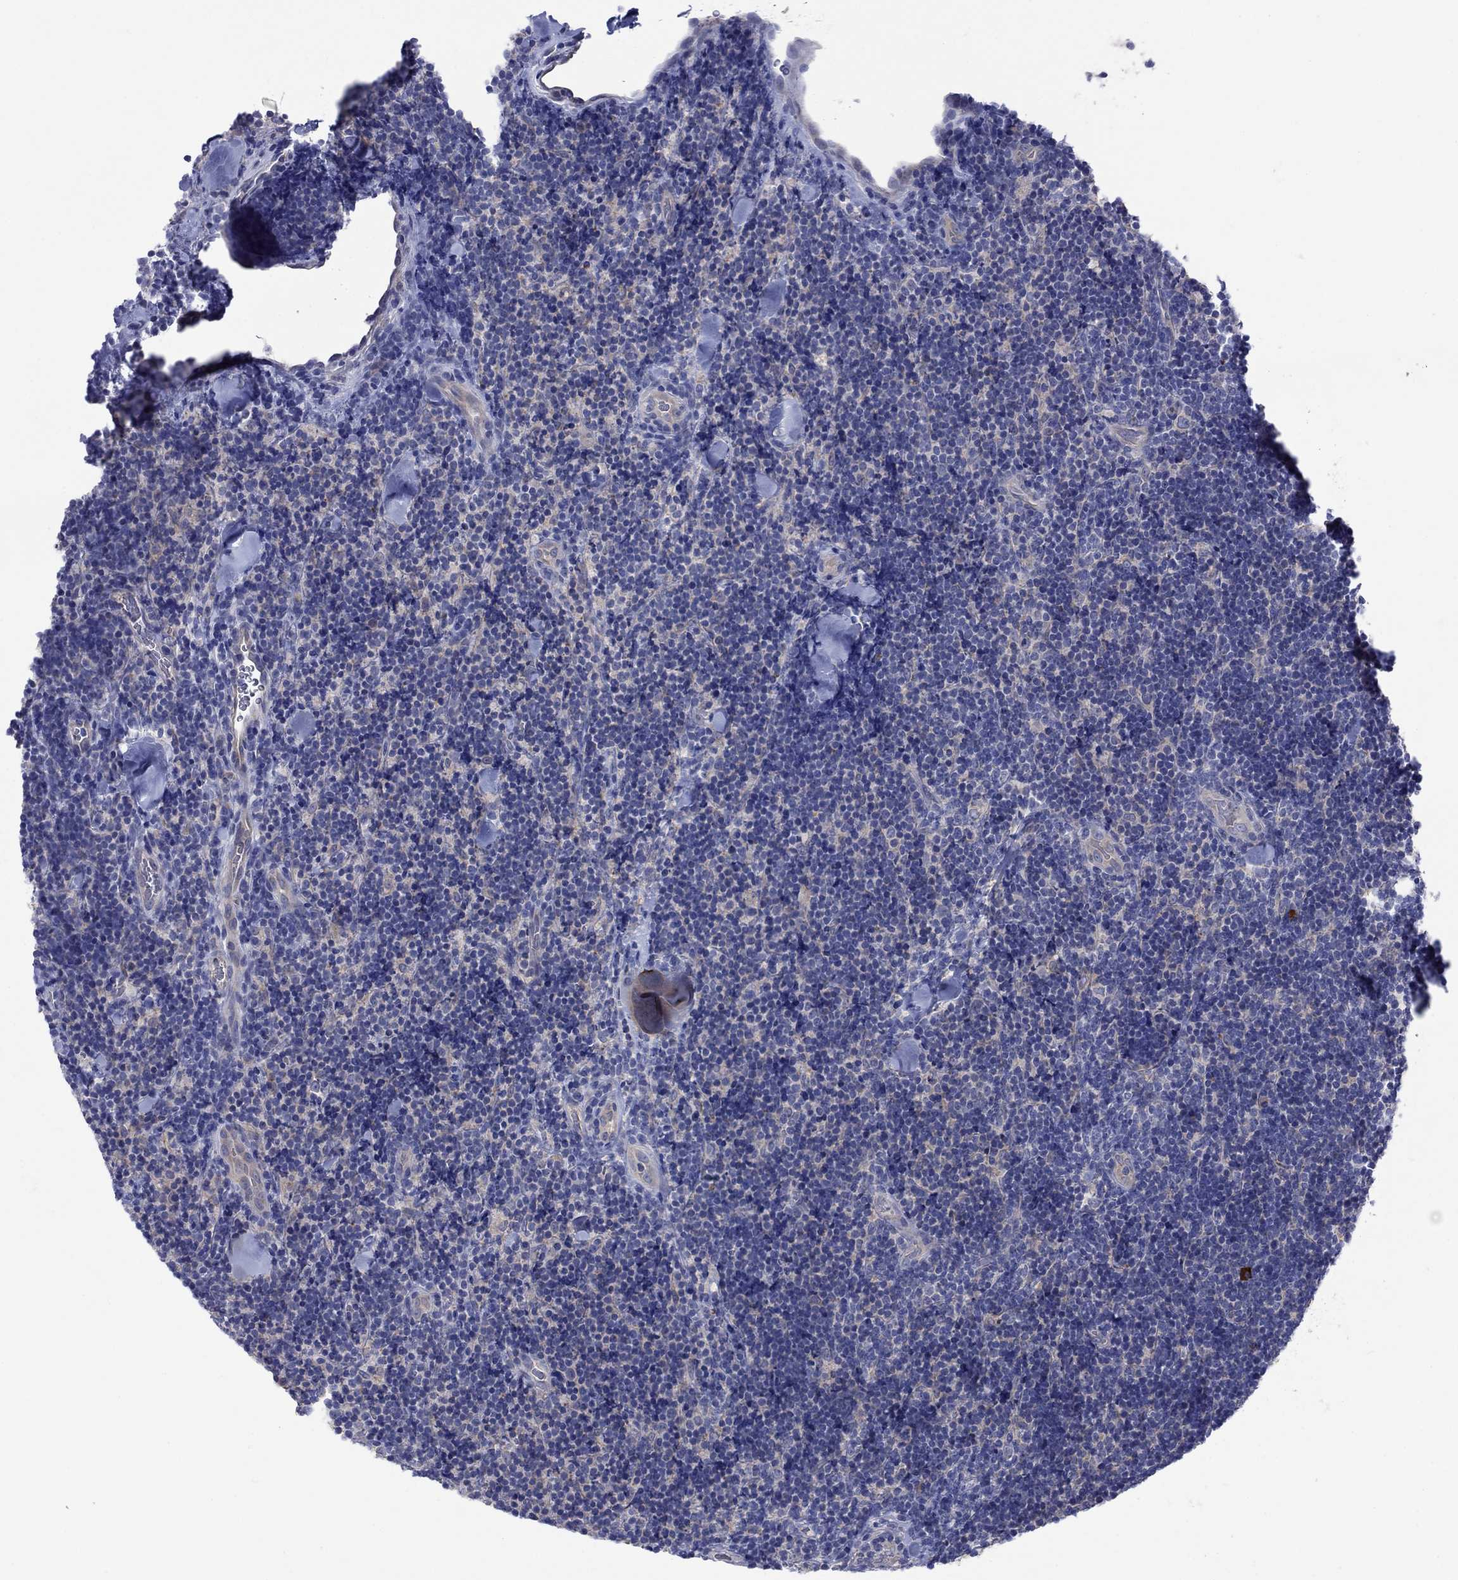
{"staining": {"intensity": "negative", "quantity": "none", "location": "none"}, "tissue": "lymphoma", "cell_type": "Tumor cells", "image_type": "cancer", "snomed": [{"axis": "morphology", "description": "Malignant lymphoma, non-Hodgkin's type, Low grade"}, {"axis": "topography", "description": "Lymph node"}], "caption": "An immunohistochemistry (IHC) photomicrograph of lymphoma is shown. There is no staining in tumor cells of lymphoma.", "gene": "PLCL2", "patient": {"sex": "female", "age": 56}}